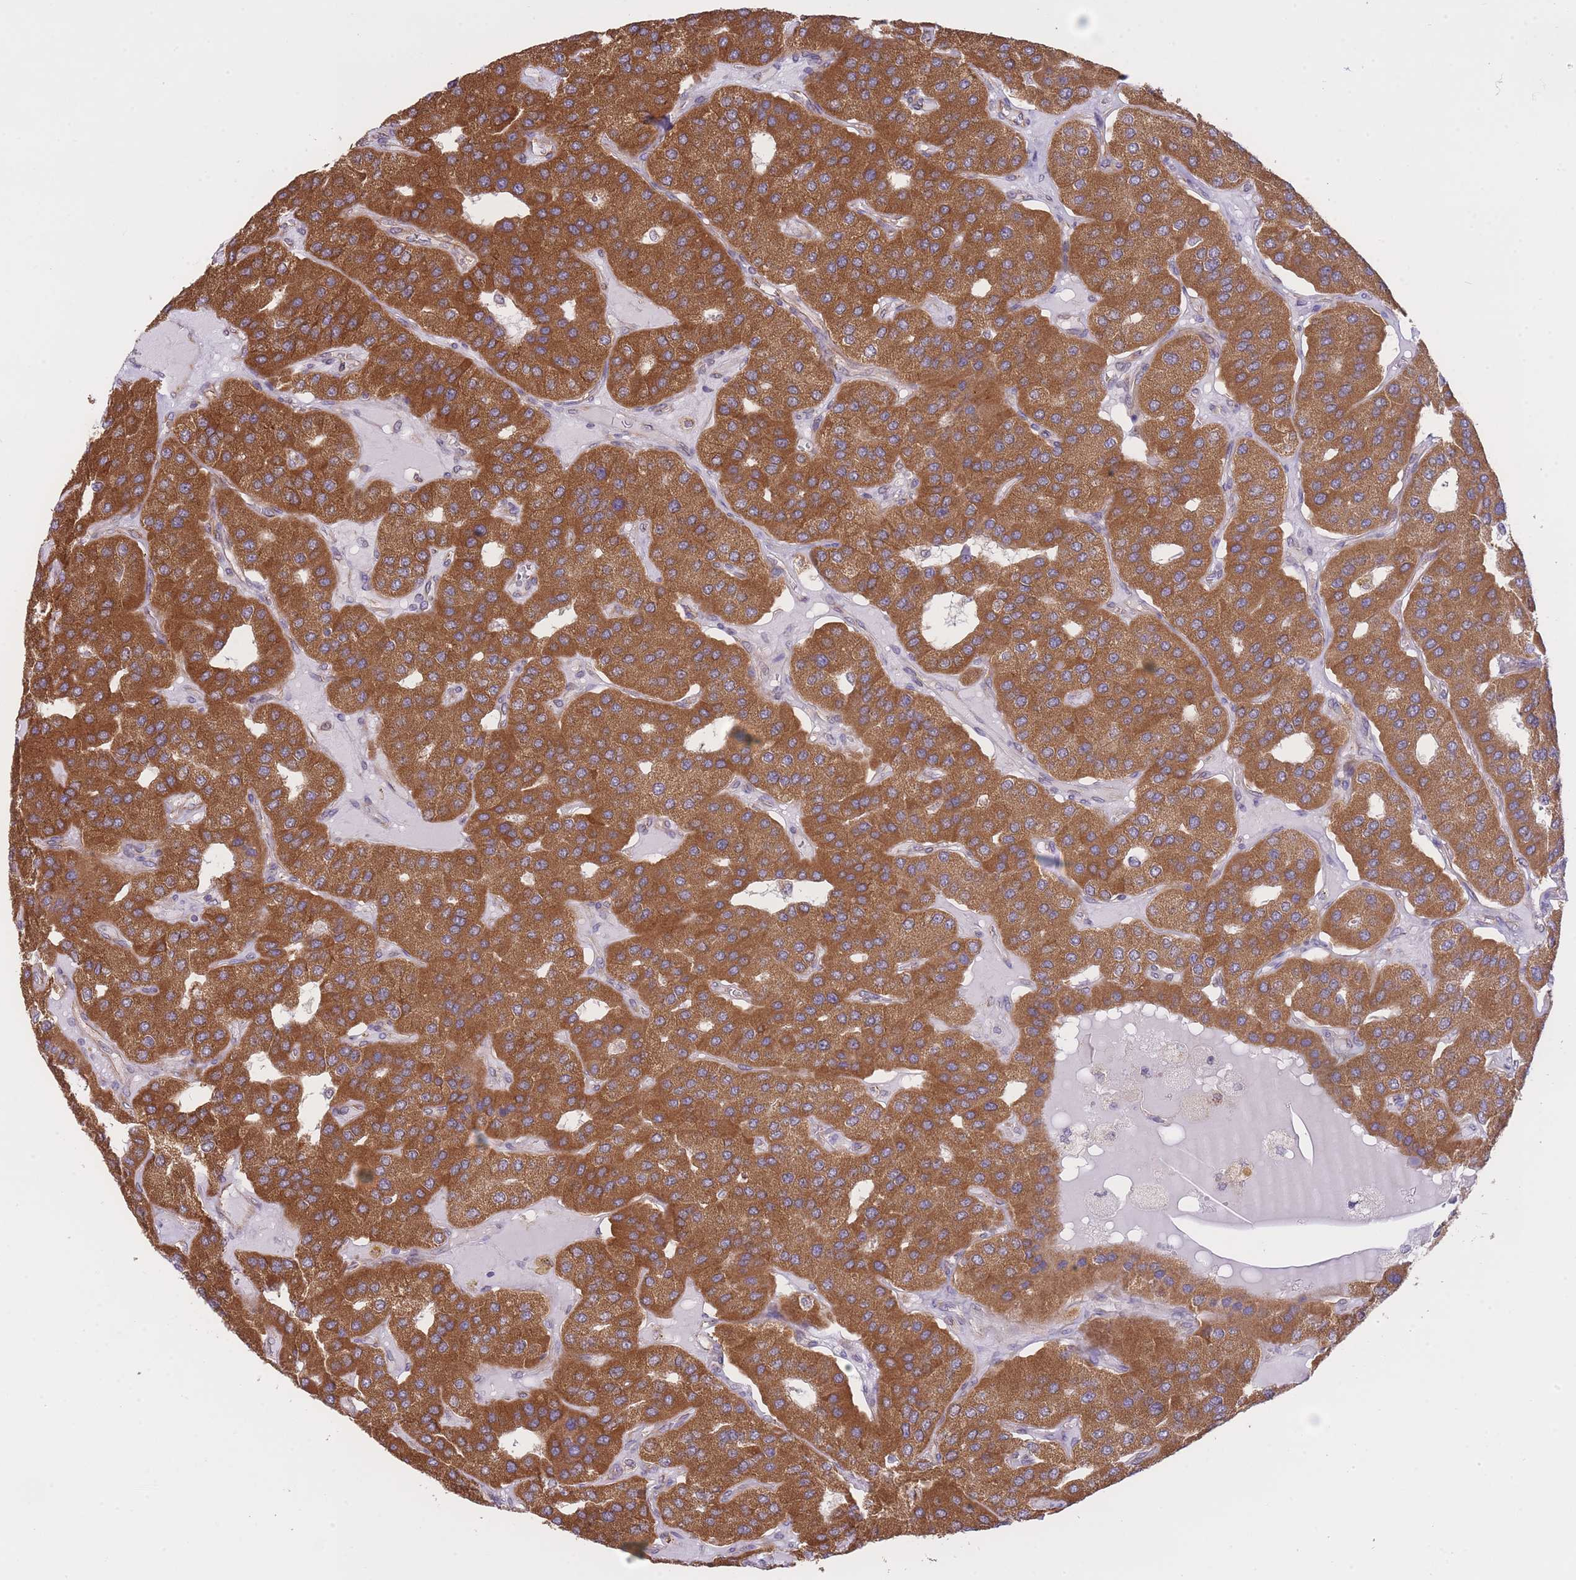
{"staining": {"intensity": "strong", "quantity": ">75%", "location": "cytoplasmic/membranous"}, "tissue": "parathyroid gland", "cell_type": "Glandular cells", "image_type": "normal", "snomed": [{"axis": "morphology", "description": "Normal tissue, NOS"}, {"axis": "morphology", "description": "Adenoma, NOS"}, {"axis": "topography", "description": "Parathyroid gland"}], "caption": "Normal parathyroid gland shows strong cytoplasmic/membranous positivity in about >75% of glandular cells The staining is performed using DAB (3,3'-diaminobenzidine) brown chromogen to label protein expression. The nuclei are counter-stained blue using hematoxylin..", "gene": "EXOSC8", "patient": {"sex": "female", "age": 86}}